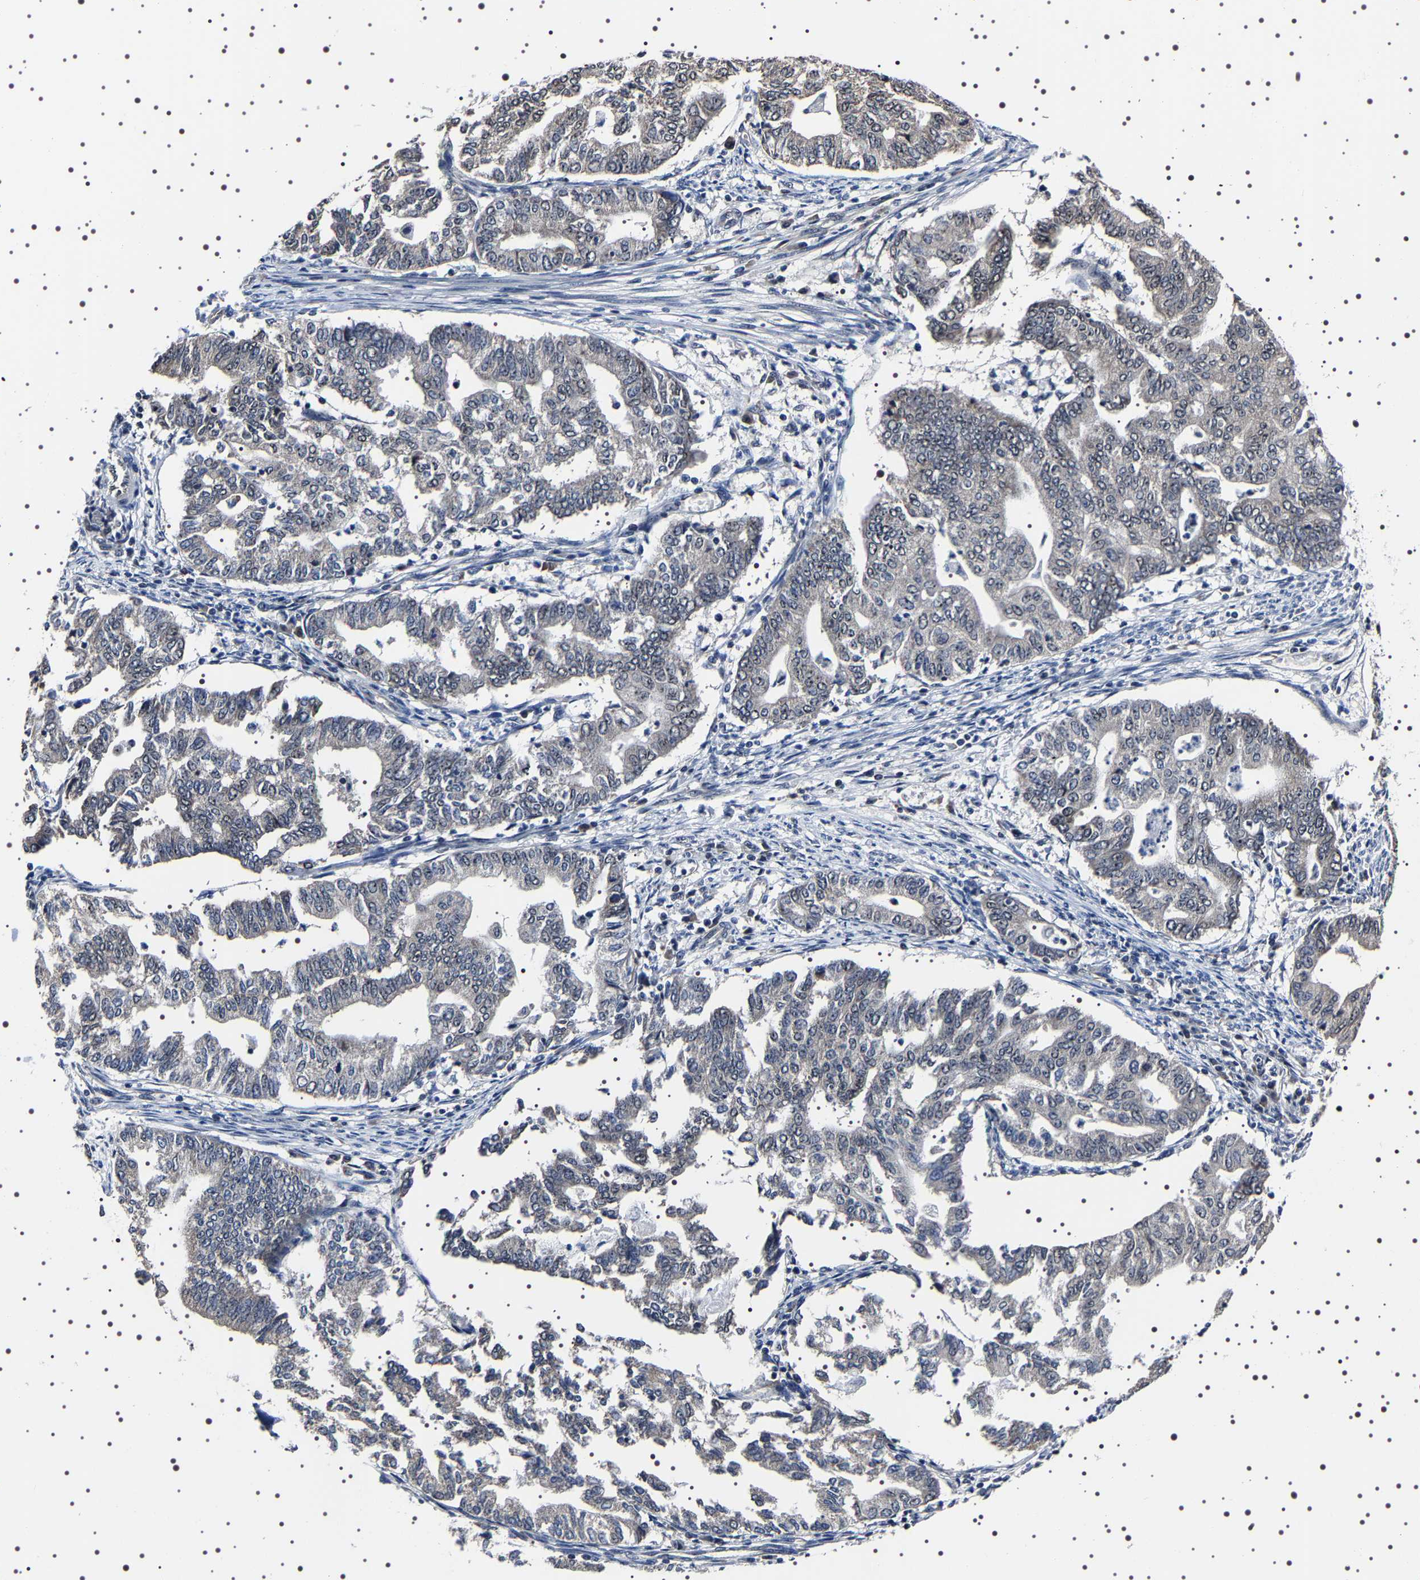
{"staining": {"intensity": "moderate", "quantity": "<25%", "location": "nuclear"}, "tissue": "endometrial cancer", "cell_type": "Tumor cells", "image_type": "cancer", "snomed": [{"axis": "morphology", "description": "Adenocarcinoma, NOS"}, {"axis": "topography", "description": "Endometrium"}], "caption": "Immunohistochemical staining of human adenocarcinoma (endometrial) exhibits moderate nuclear protein positivity in about <25% of tumor cells.", "gene": "GNL3", "patient": {"sex": "female", "age": 79}}